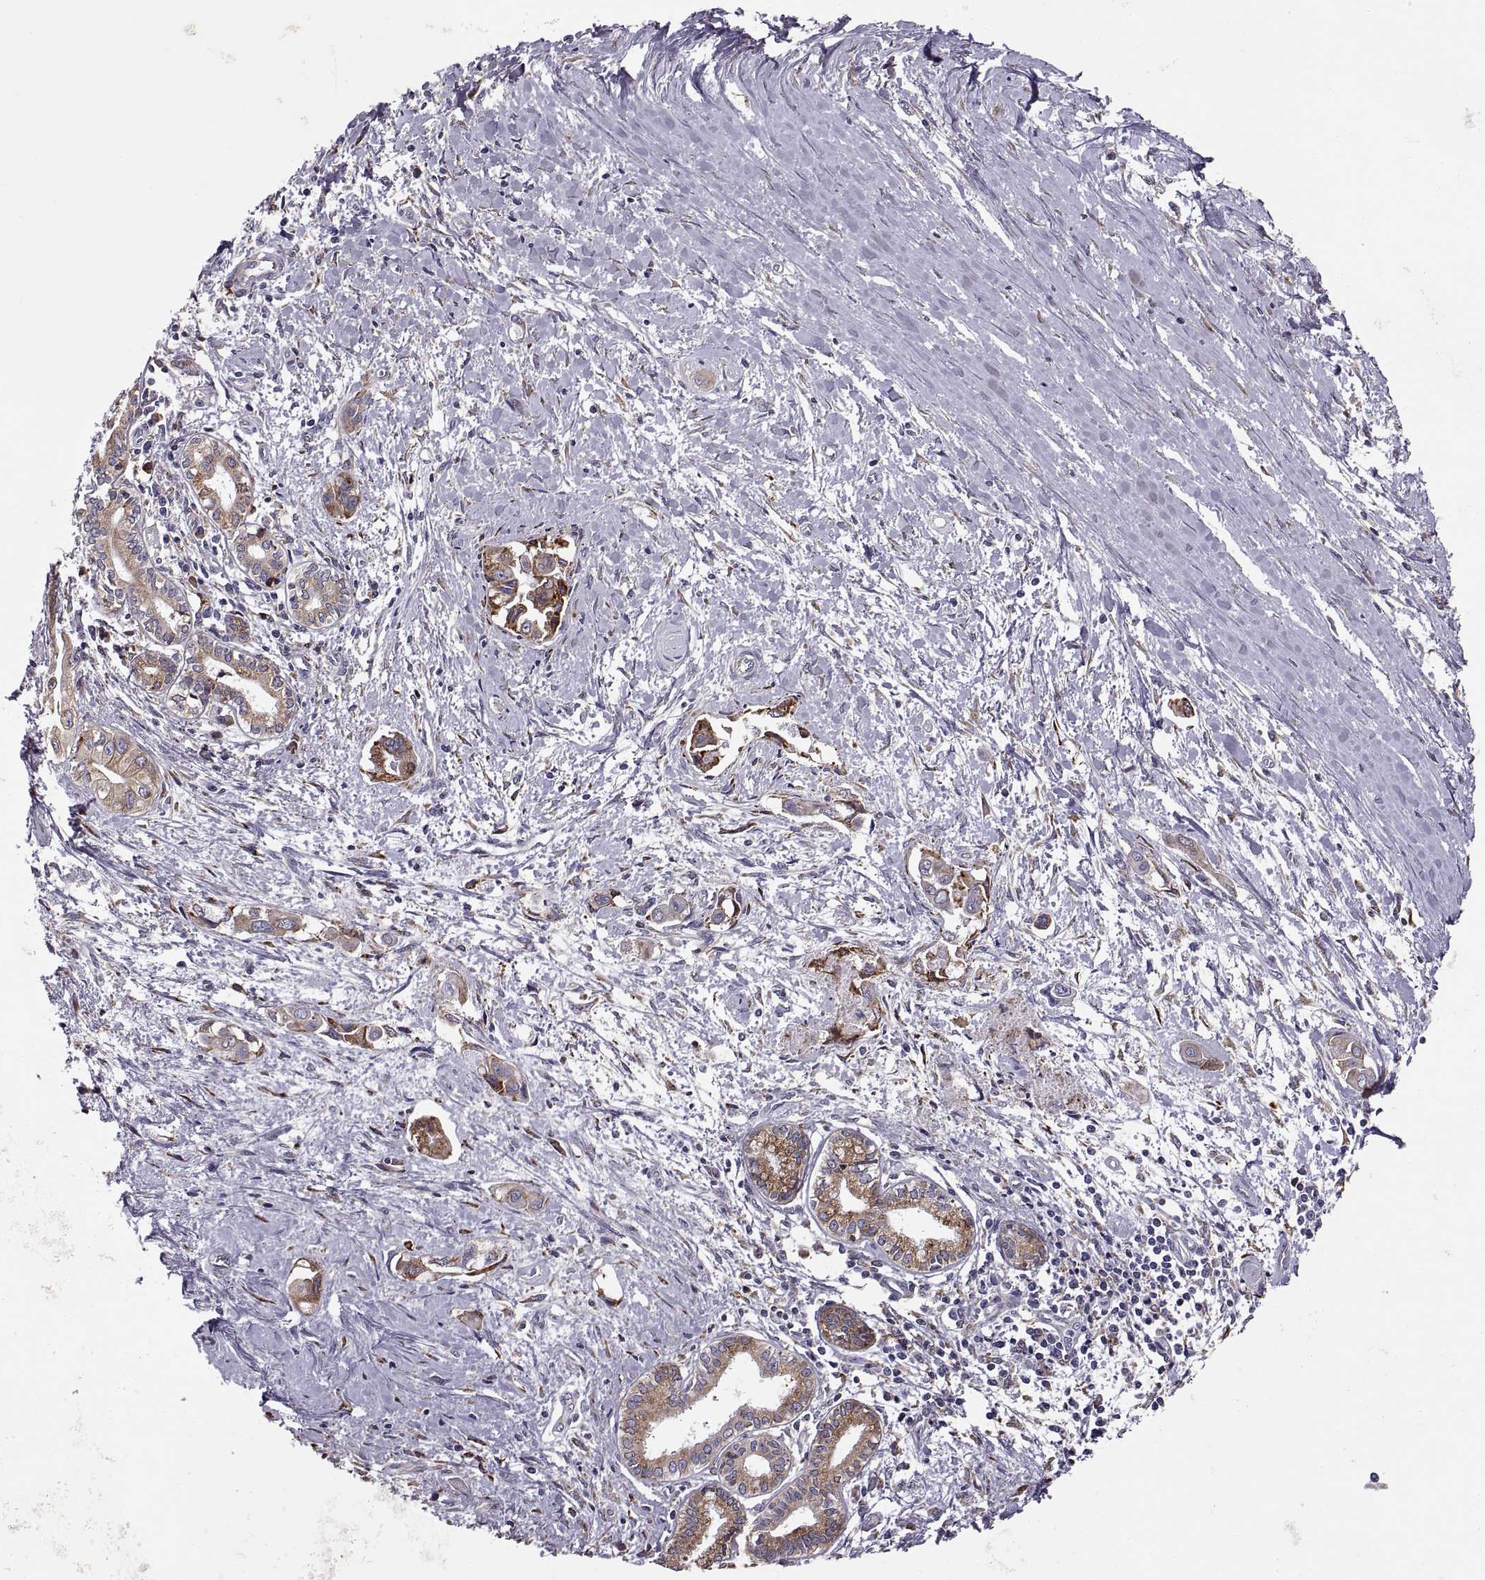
{"staining": {"intensity": "strong", "quantity": "25%-75%", "location": "cytoplasmic/membranous"}, "tissue": "pancreatic cancer", "cell_type": "Tumor cells", "image_type": "cancer", "snomed": [{"axis": "morphology", "description": "Adenocarcinoma, NOS"}, {"axis": "topography", "description": "Pancreas"}], "caption": "Adenocarcinoma (pancreatic) stained for a protein reveals strong cytoplasmic/membranous positivity in tumor cells. Nuclei are stained in blue.", "gene": "PLEKHB2", "patient": {"sex": "male", "age": 60}}